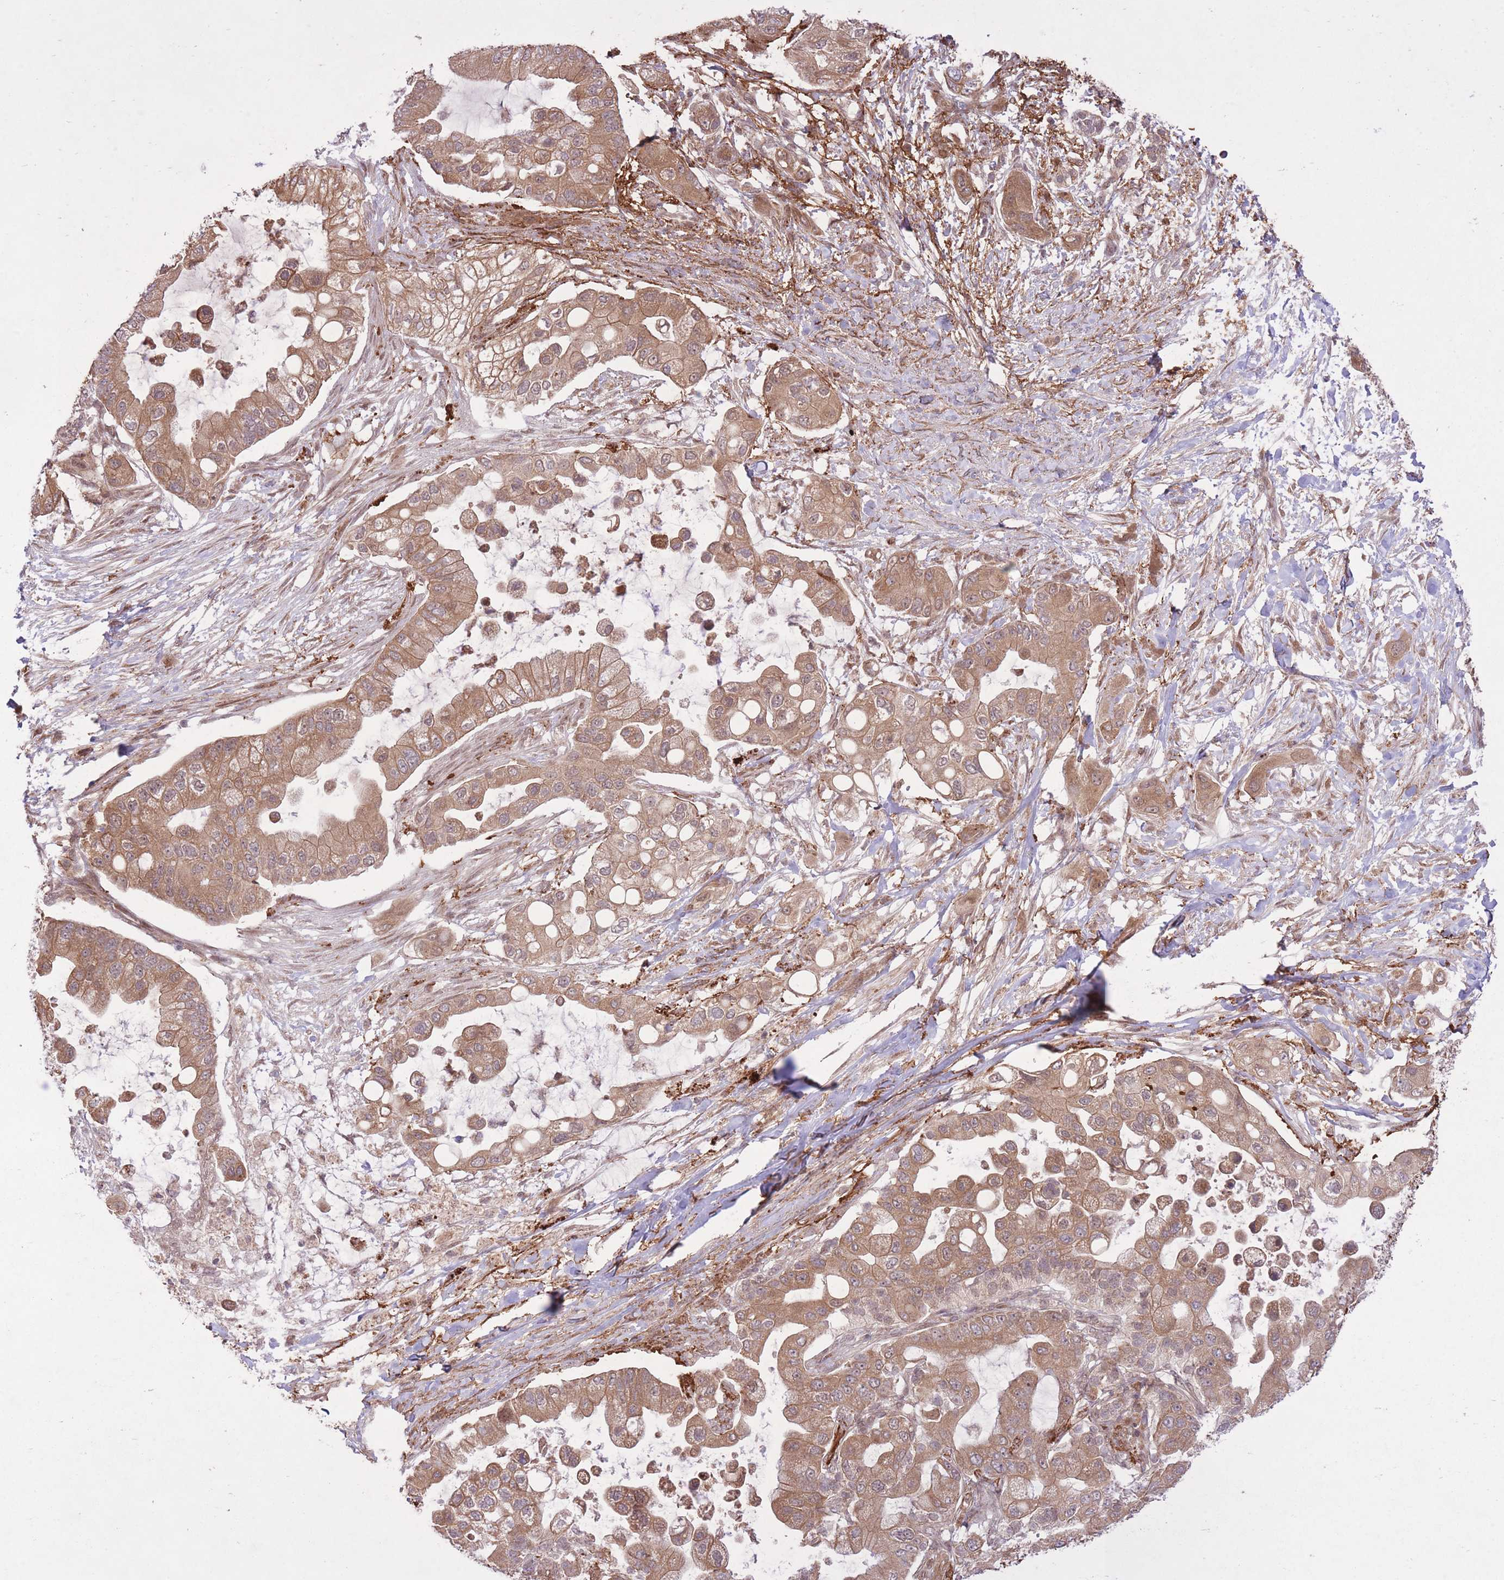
{"staining": {"intensity": "moderate", "quantity": ">75%", "location": "cytoplasmic/membranous"}, "tissue": "pancreatic cancer", "cell_type": "Tumor cells", "image_type": "cancer", "snomed": [{"axis": "morphology", "description": "Adenocarcinoma, NOS"}, {"axis": "topography", "description": "Pancreas"}], "caption": "A brown stain highlights moderate cytoplasmic/membranous expression of a protein in human pancreatic cancer (adenocarcinoma) tumor cells.", "gene": "ZNF391", "patient": {"sex": "male", "age": 57}}